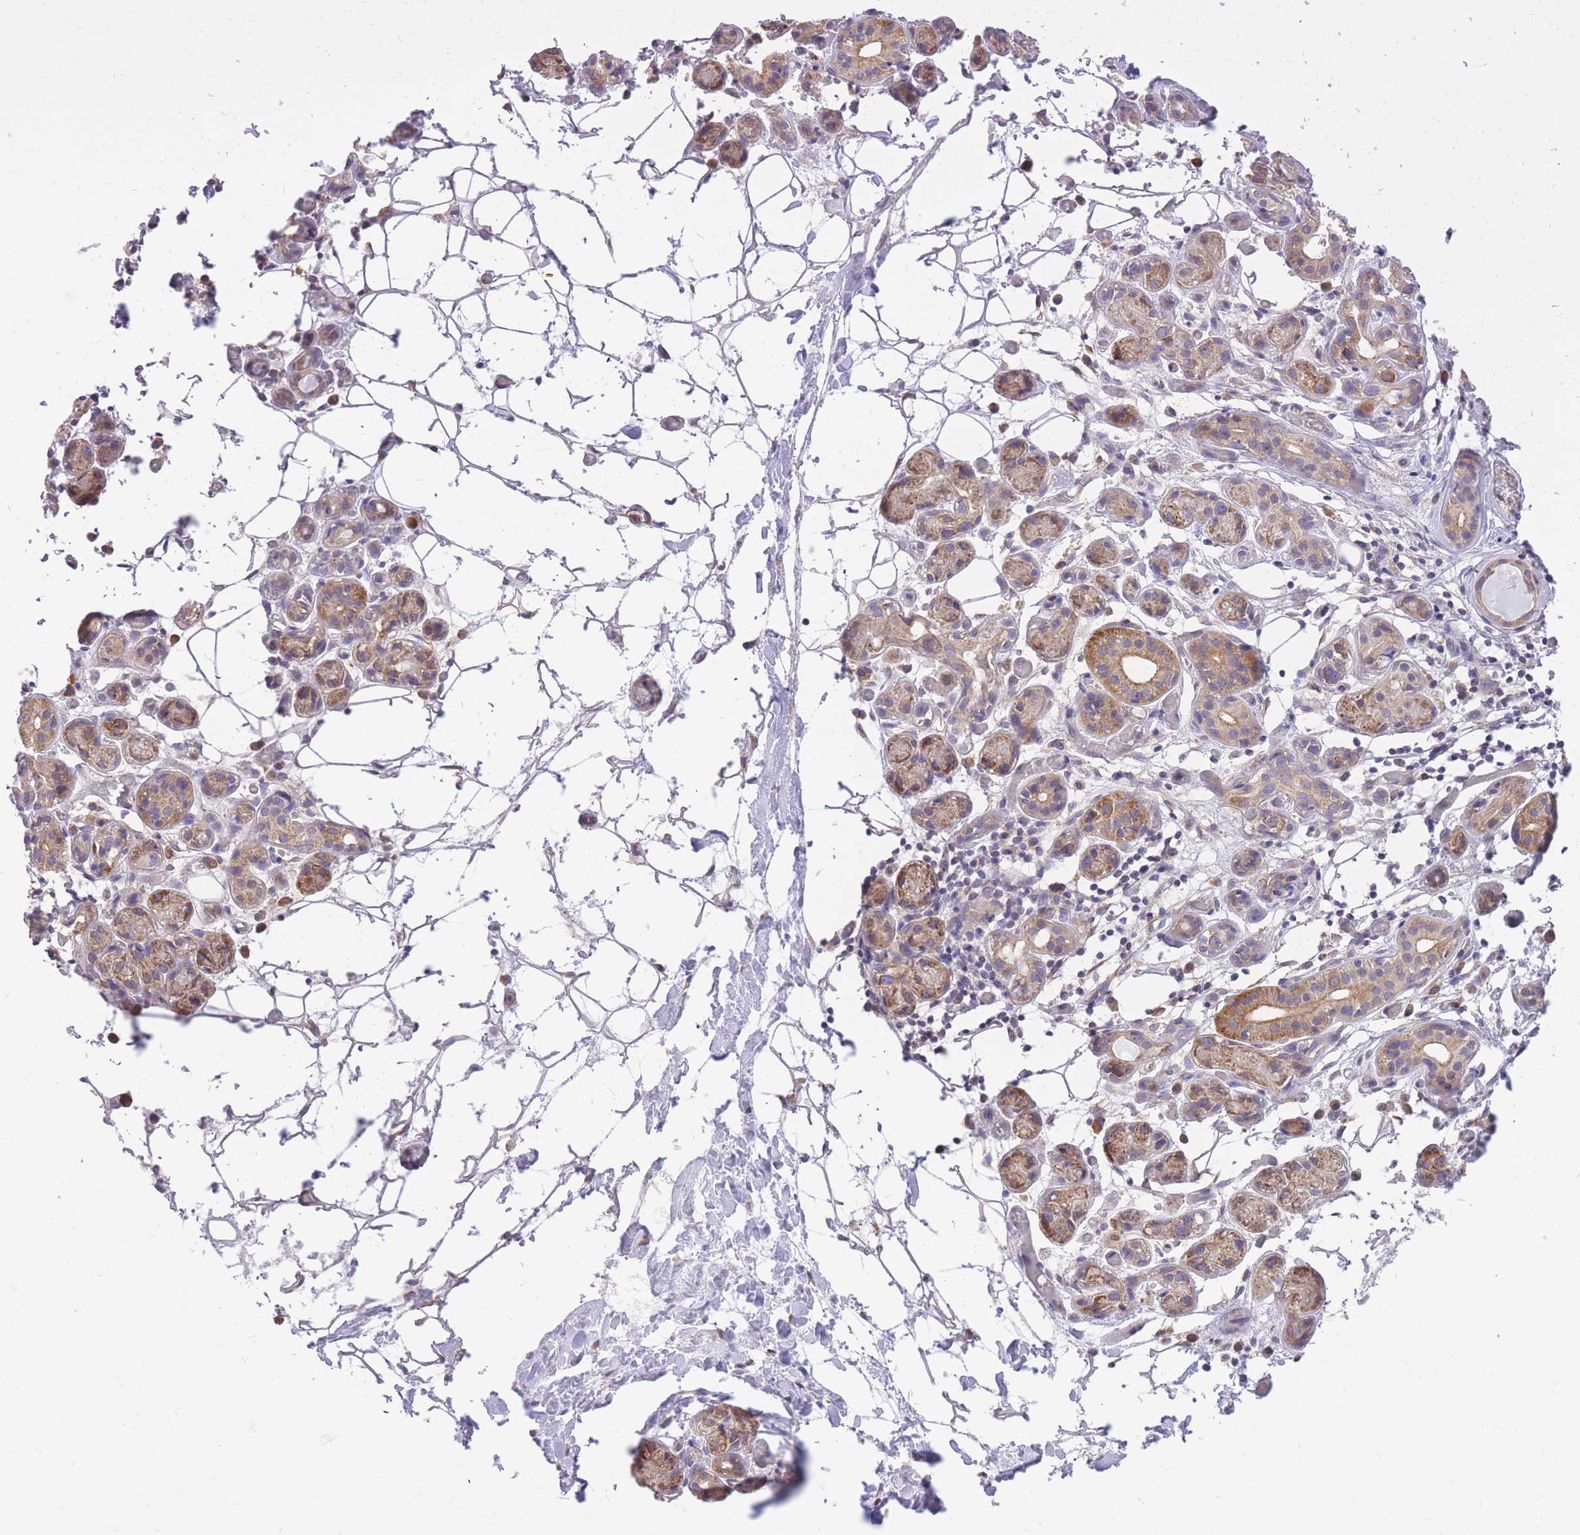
{"staining": {"intensity": "moderate", "quantity": ">75%", "location": "cytoplasmic/membranous"}, "tissue": "salivary gland", "cell_type": "Glandular cells", "image_type": "normal", "snomed": [{"axis": "morphology", "description": "Normal tissue, NOS"}, {"axis": "topography", "description": "Salivary gland"}], "caption": "Human salivary gland stained with a brown dye demonstrates moderate cytoplasmic/membranous positive positivity in about >75% of glandular cells.", "gene": "TOPAZ1", "patient": {"sex": "male", "age": 82}}